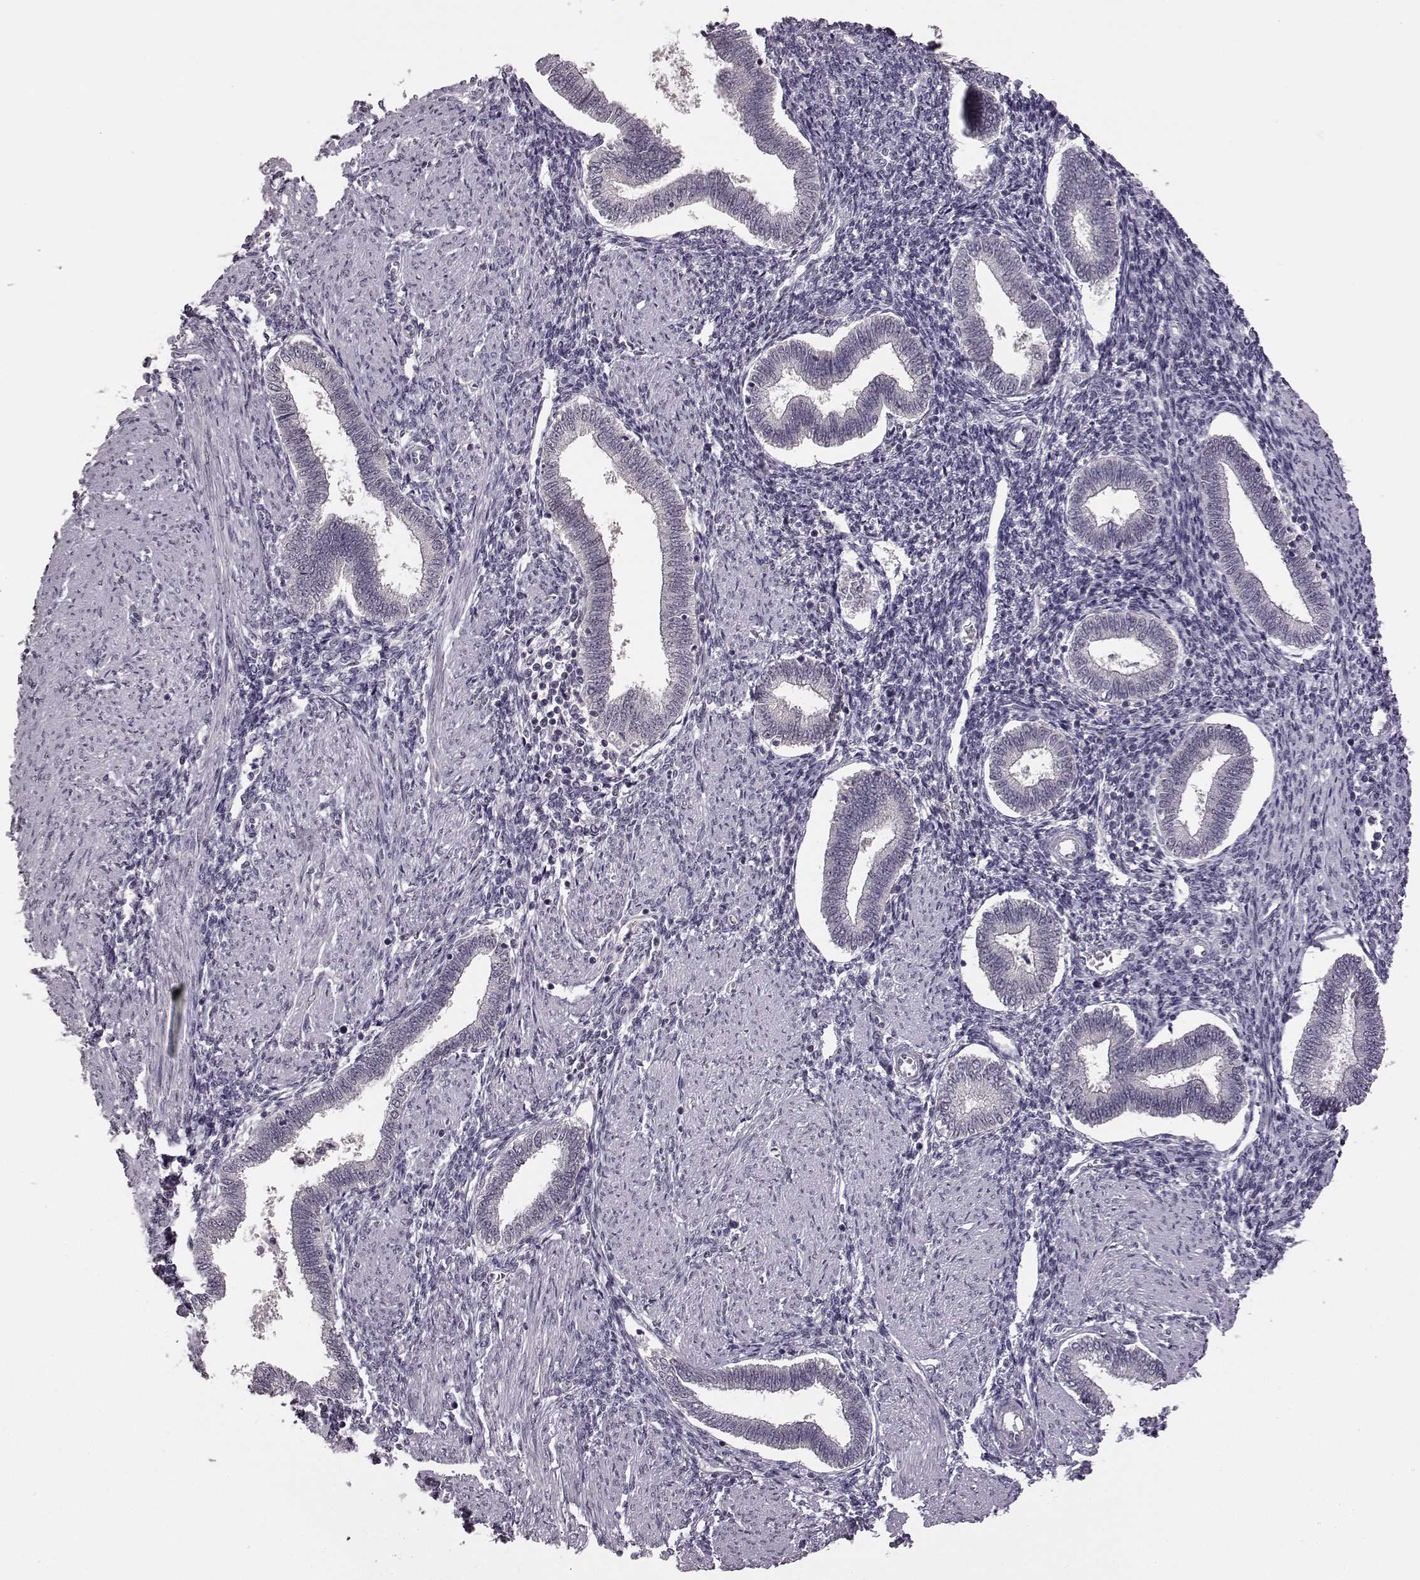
{"staining": {"intensity": "negative", "quantity": "none", "location": "none"}, "tissue": "endometrium", "cell_type": "Cells in endometrial stroma", "image_type": "normal", "snomed": [{"axis": "morphology", "description": "Normal tissue, NOS"}, {"axis": "topography", "description": "Endometrium"}], "caption": "This is an IHC histopathology image of unremarkable endometrium. There is no expression in cells in endometrial stroma.", "gene": "C10orf62", "patient": {"sex": "female", "age": 42}}